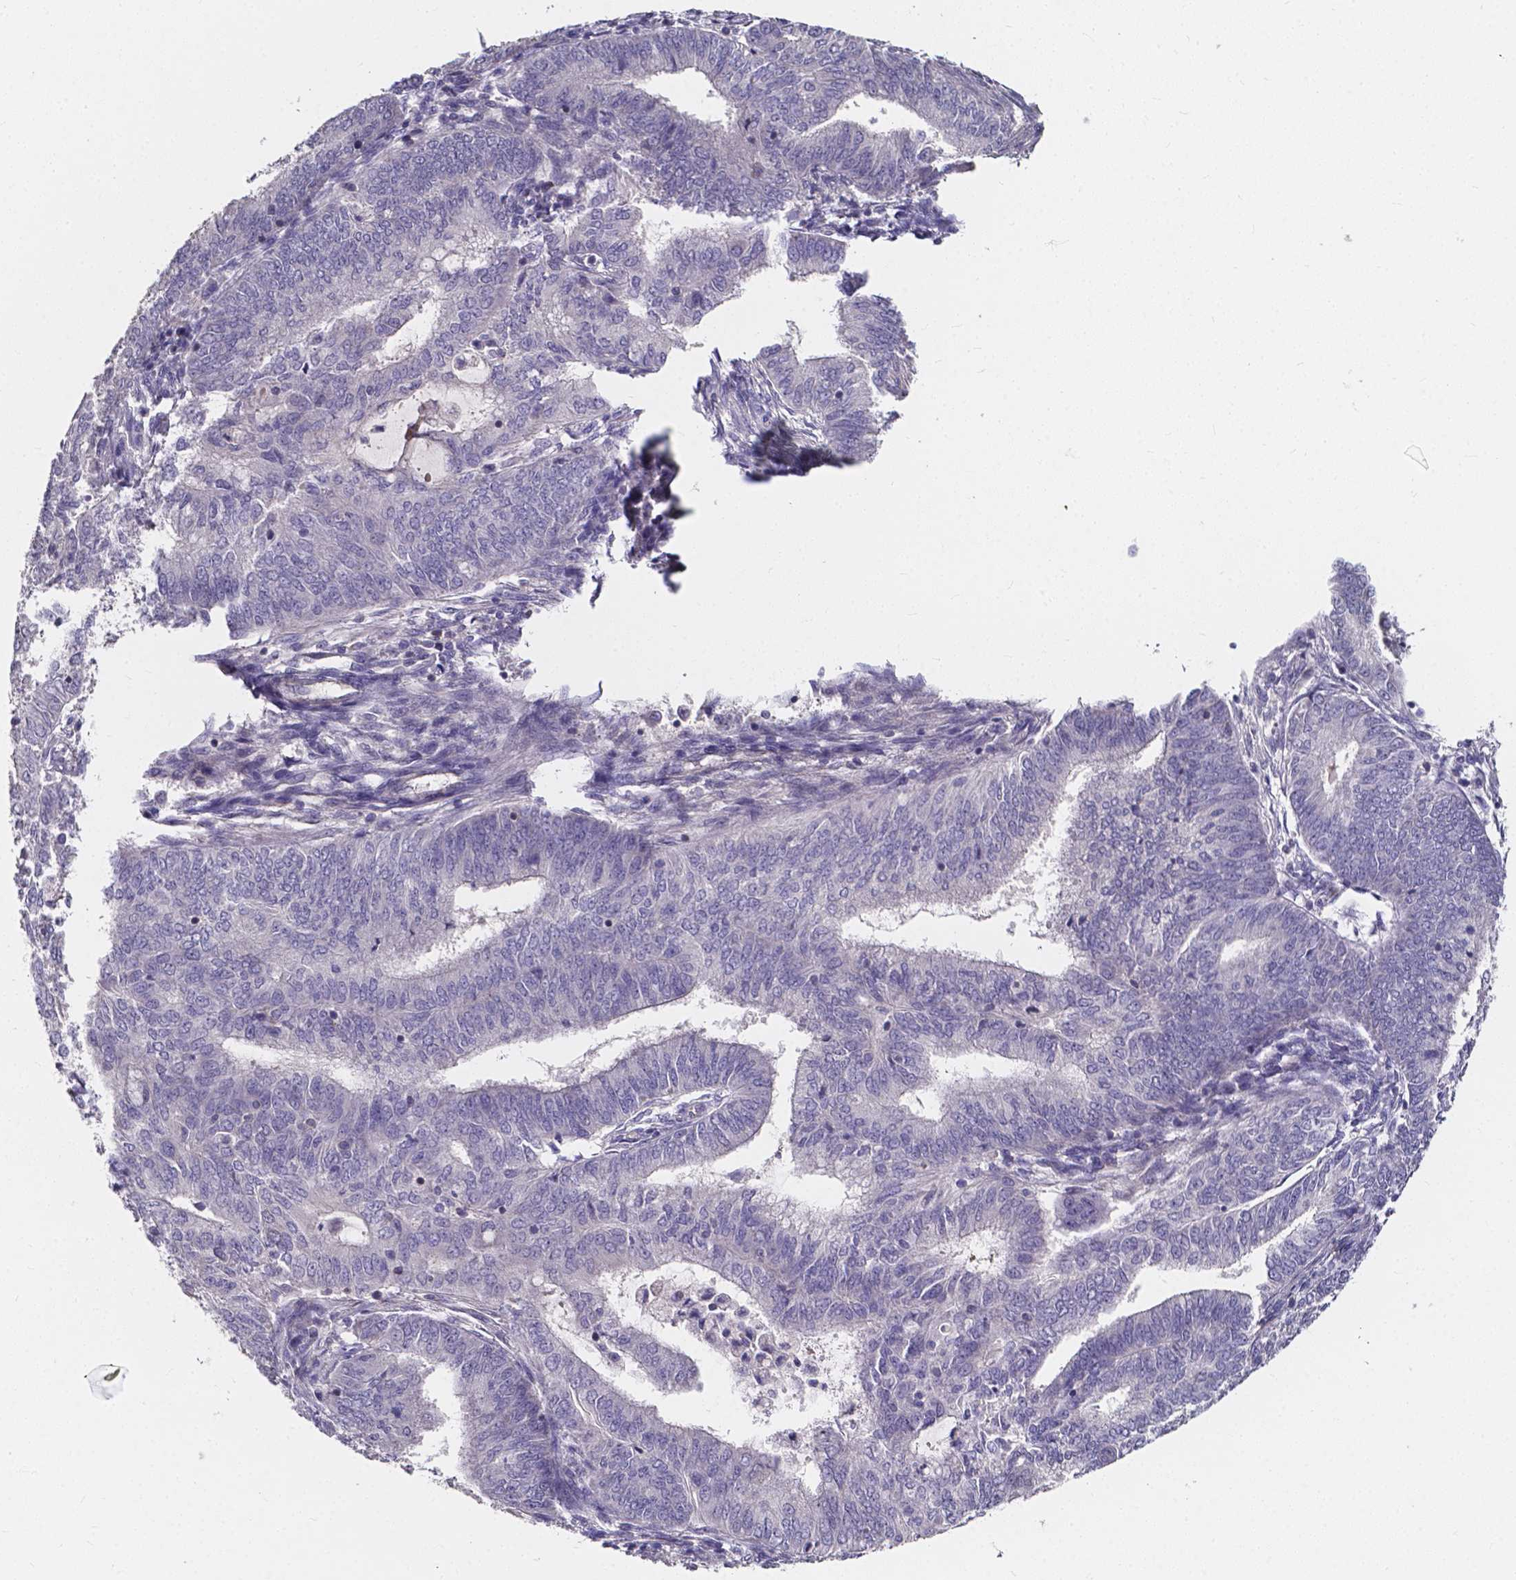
{"staining": {"intensity": "negative", "quantity": "none", "location": "none"}, "tissue": "endometrial cancer", "cell_type": "Tumor cells", "image_type": "cancer", "snomed": [{"axis": "morphology", "description": "Adenocarcinoma, NOS"}, {"axis": "topography", "description": "Endometrium"}], "caption": "DAB (3,3'-diaminobenzidine) immunohistochemical staining of endometrial cancer (adenocarcinoma) displays no significant expression in tumor cells.", "gene": "THEMIS", "patient": {"sex": "female", "age": 62}}